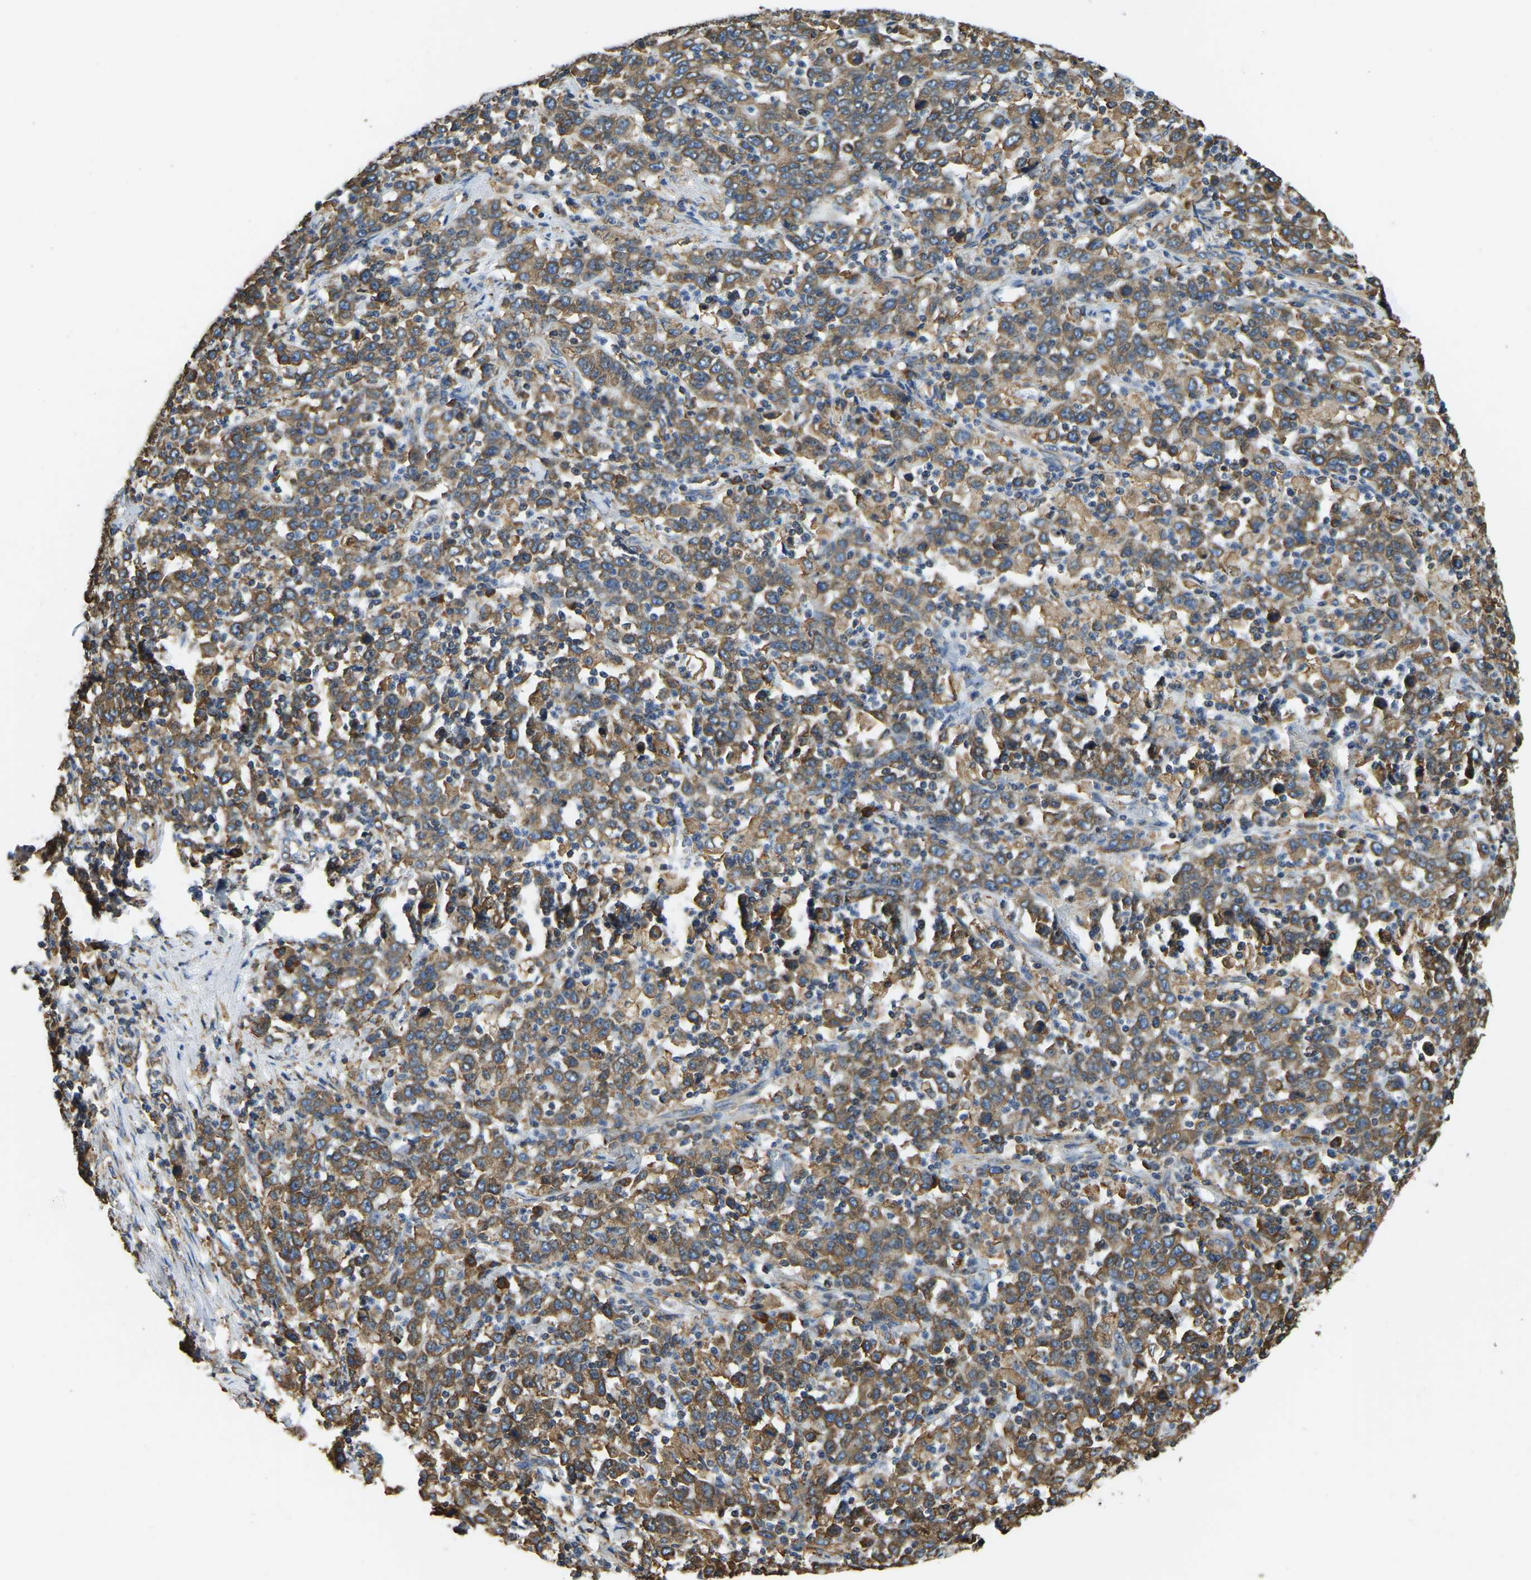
{"staining": {"intensity": "moderate", "quantity": ">75%", "location": "cytoplasmic/membranous"}, "tissue": "stomach cancer", "cell_type": "Tumor cells", "image_type": "cancer", "snomed": [{"axis": "morphology", "description": "Adenocarcinoma, NOS"}, {"axis": "topography", "description": "Stomach, upper"}], "caption": "Immunohistochemical staining of human stomach cancer (adenocarcinoma) demonstrates medium levels of moderate cytoplasmic/membranous staining in approximately >75% of tumor cells.", "gene": "RNF115", "patient": {"sex": "male", "age": 69}}